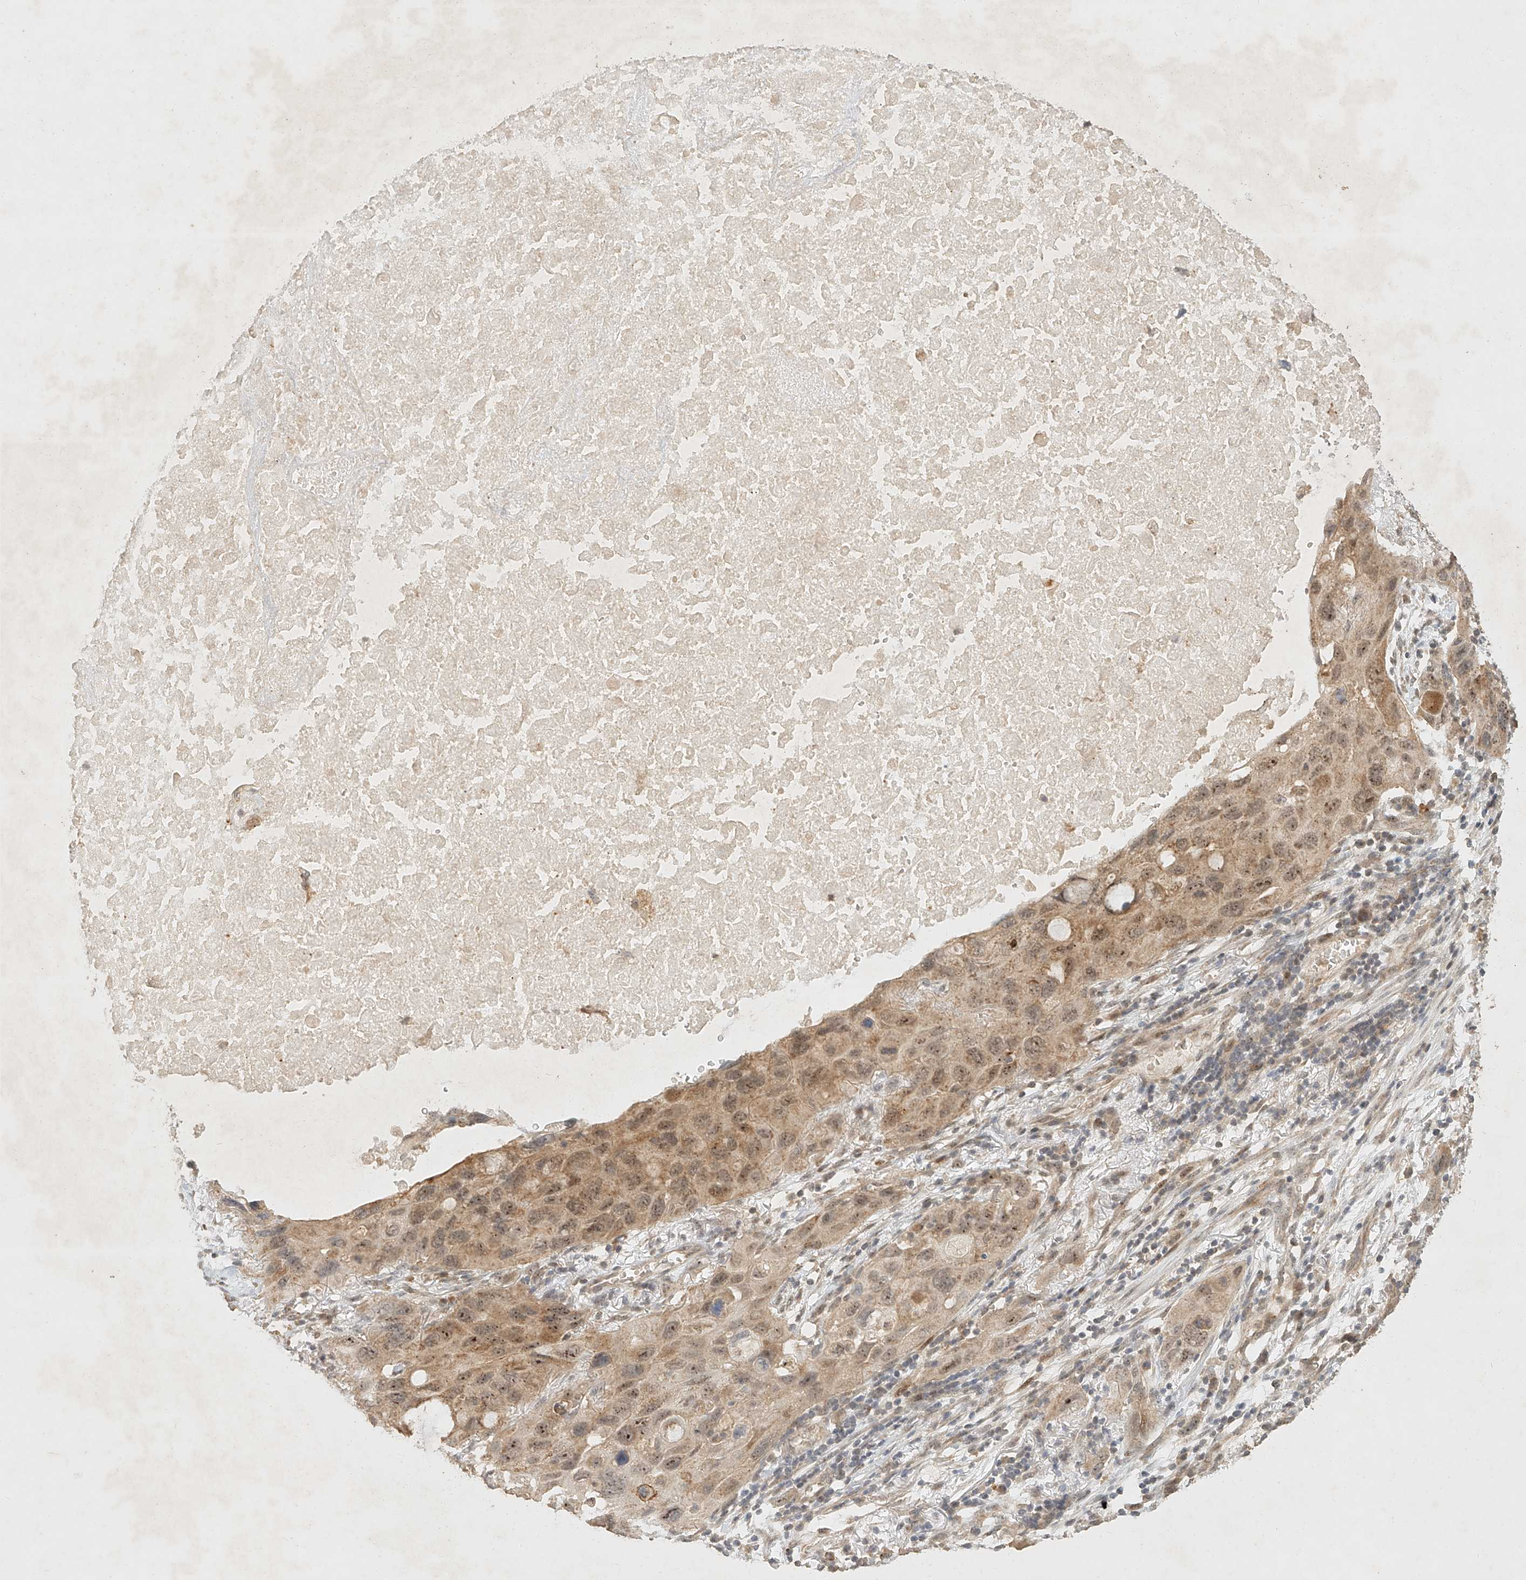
{"staining": {"intensity": "moderate", "quantity": ">75%", "location": "cytoplasmic/membranous,nuclear"}, "tissue": "lung cancer", "cell_type": "Tumor cells", "image_type": "cancer", "snomed": [{"axis": "morphology", "description": "Squamous cell carcinoma, NOS"}, {"axis": "topography", "description": "Lung"}], "caption": "Immunohistochemical staining of lung squamous cell carcinoma reveals medium levels of moderate cytoplasmic/membranous and nuclear staining in about >75% of tumor cells.", "gene": "CXorf58", "patient": {"sex": "female", "age": 73}}